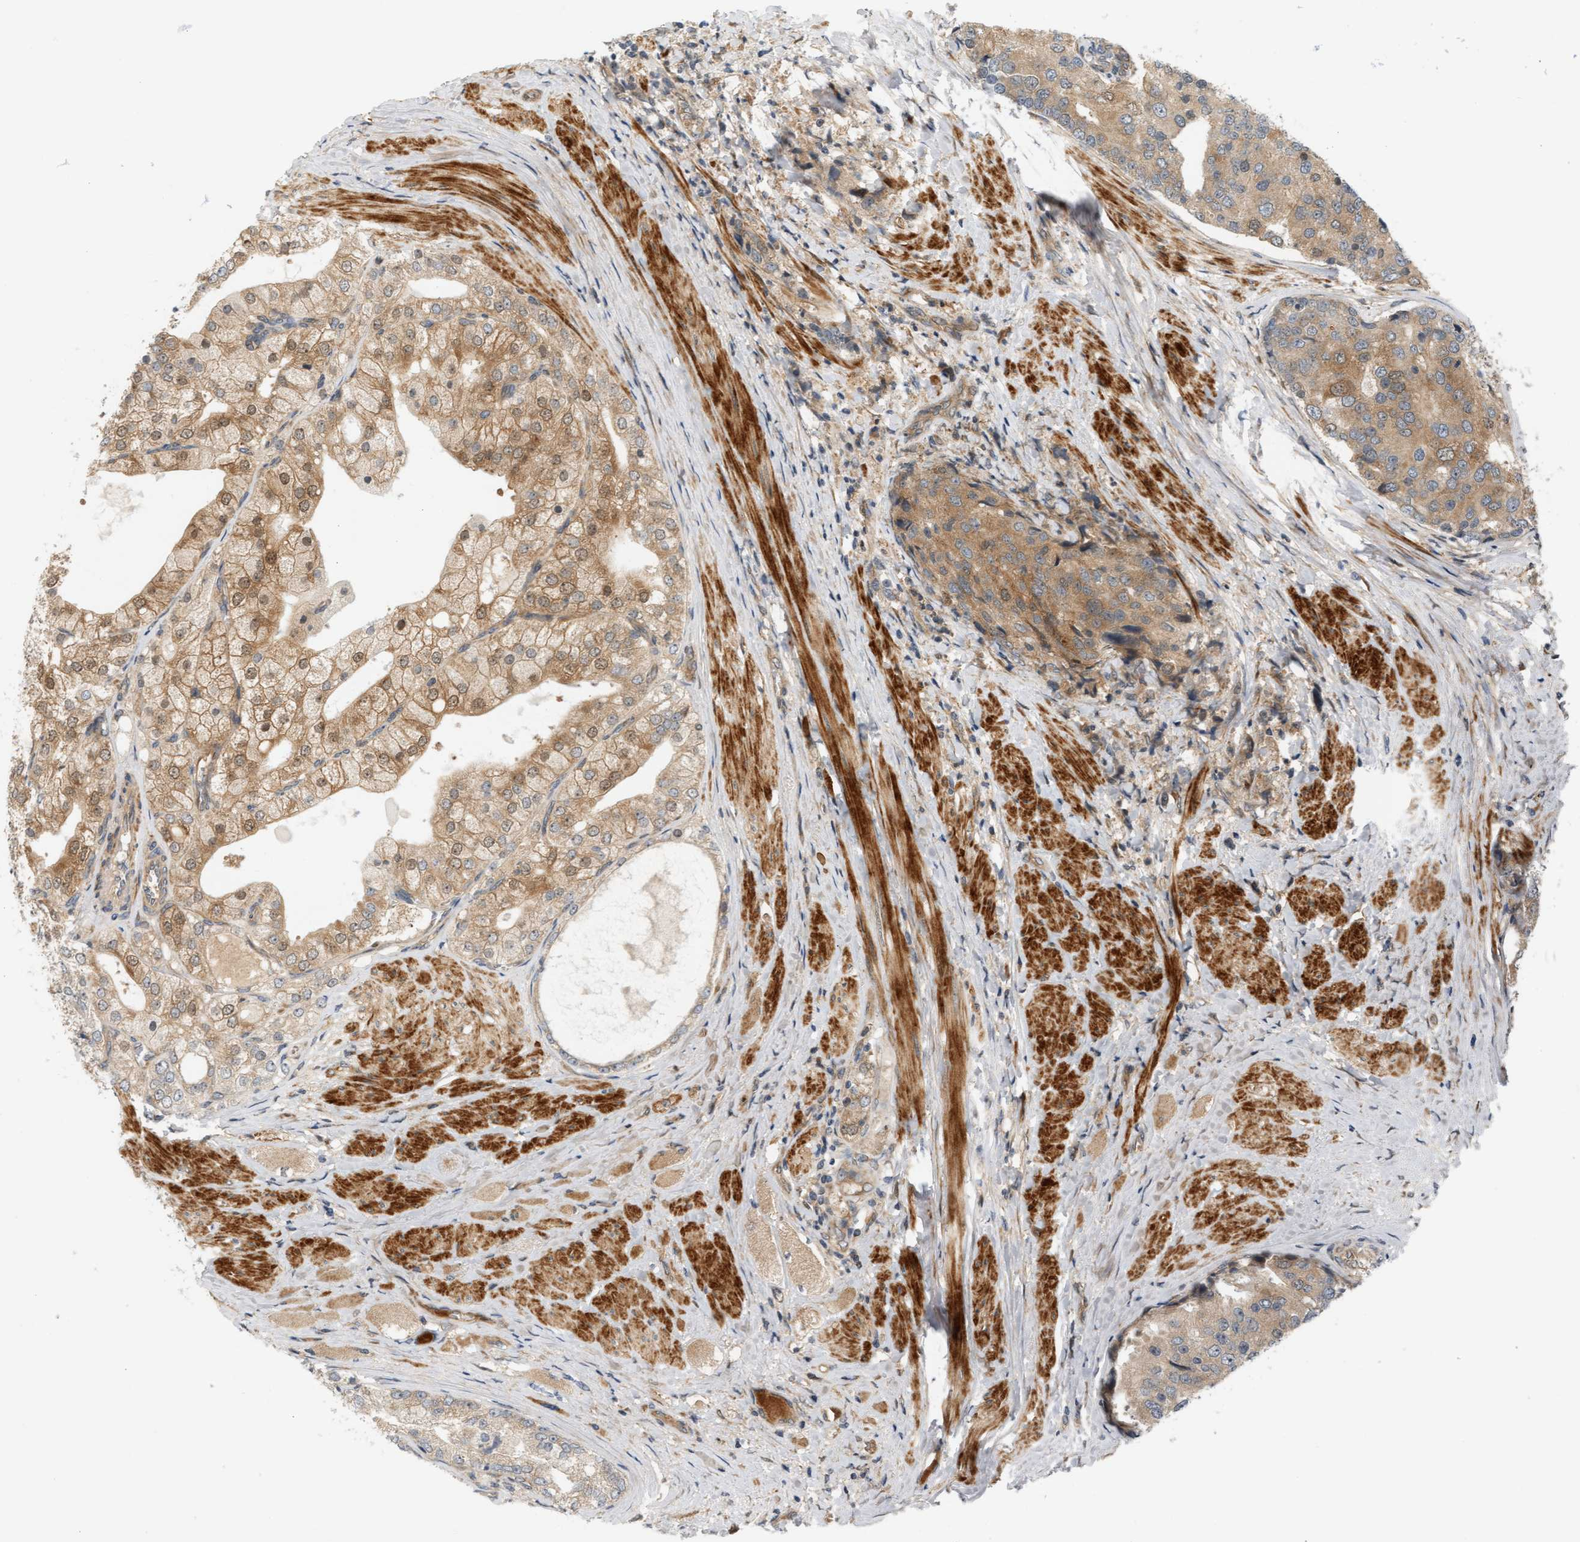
{"staining": {"intensity": "moderate", "quantity": ">75%", "location": "cytoplasmic/membranous"}, "tissue": "prostate cancer", "cell_type": "Tumor cells", "image_type": "cancer", "snomed": [{"axis": "morphology", "description": "Adenocarcinoma, High grade"}, {"axis": "topography", "description": "Prostate"}], "caption": "Immunohistochemical staining of high-grade adenocarcinoma (prostate) demonstrates medium levels of moderate cytoplasmic/membranous protein staining in approximately >75% of tumor cells.", "gene": "BAHCC1", "patient": {"sex": "male", "age": 50}}